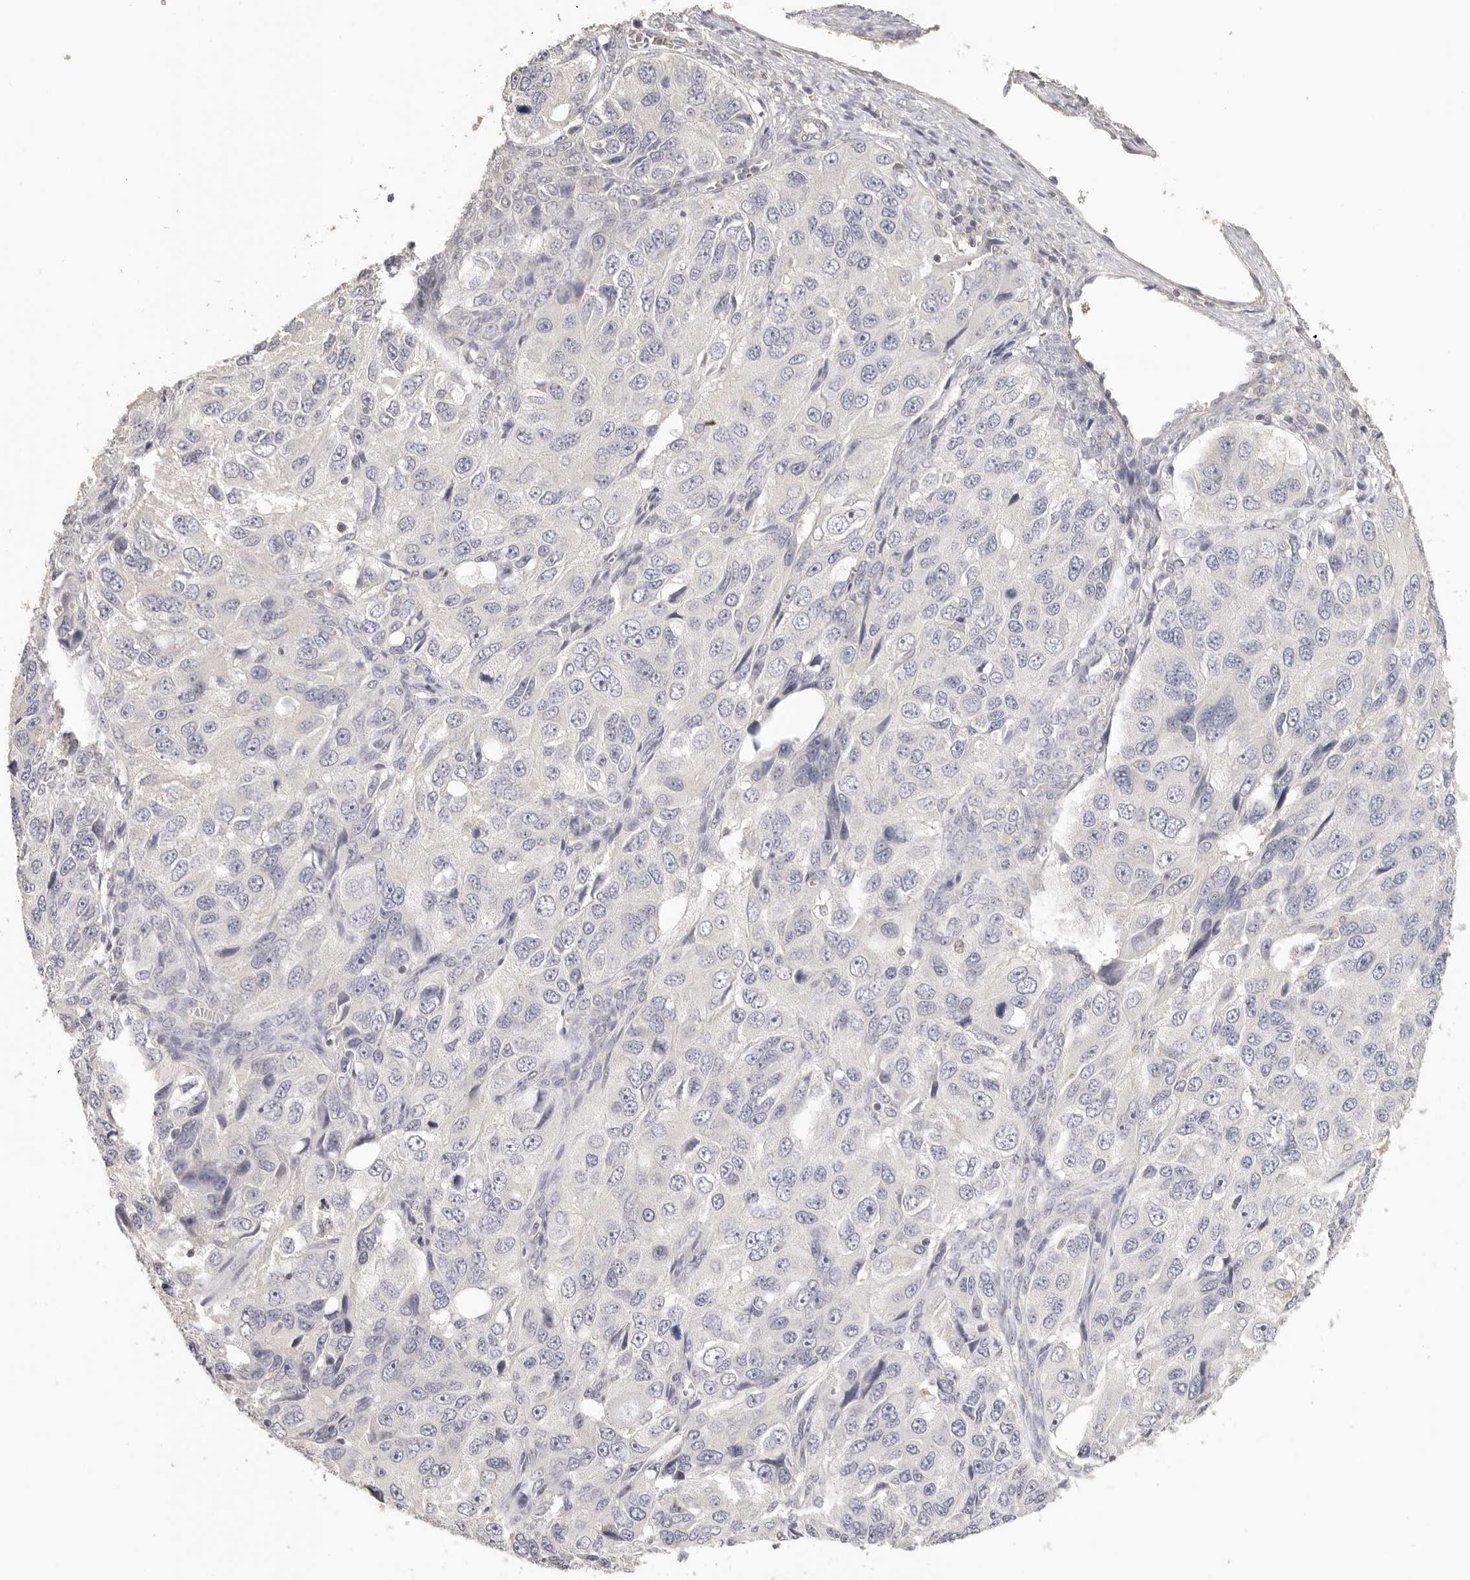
{"staining": {"intensity": "negative", "quantity": "none", "location": "none"}, "tissue": "ovarian cancer", "cell_type": "Tumor cells", "image_type": "cancer", "snomed": [{"axis": "morphology", "description": "Carcinoma, endometroid"}, {"axis": "topography", "description": "Ovary"}], "caption": "High power microscopy micrograph of an immunohistochemistry micrograph of ovarian cancer, revealing no significant expression in tumor cells. The staining is performed using DAB brown chromogen with nuclei counter-stained in using hematoxylin.", "gene": "CSK", "patient": {"sex": "female", "age": 51}}